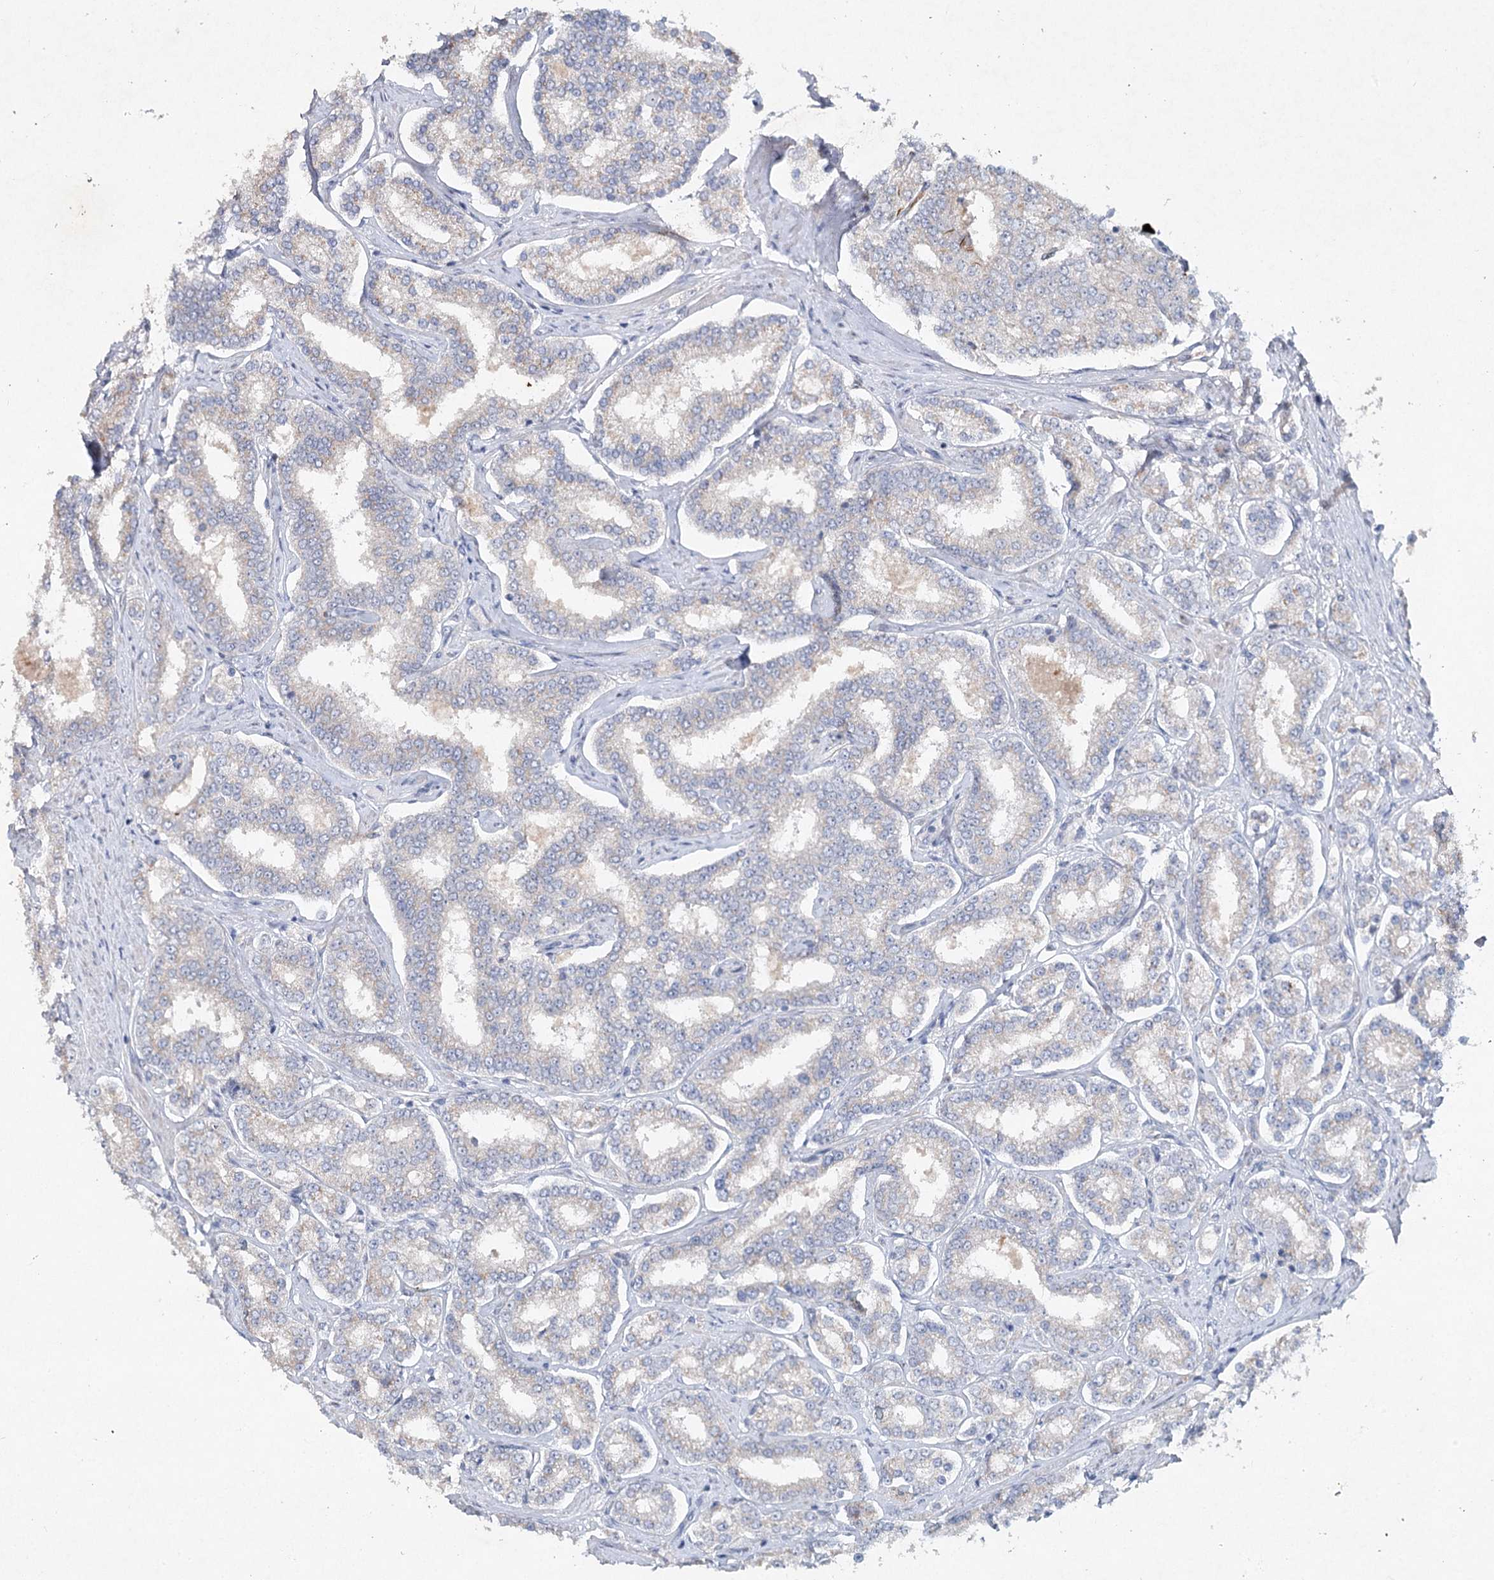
{"staining": {"intensity": "weak", "quantity": "<25%", "location": "cytoplasmic/membranous"}, "tissue": "prostate cancer", "cell_type": "Tumor cells", "image_type": "cancer", "snomed": [{"axis": "morphology", "description": "Normal tissue, NOS"}, {"axis": "morphology", "description": "Adenocarcinoma, High grade"}, {"axis": "topography", "description": "Prostate"}], "caption": "A micrograph of human high-grade adenocarcinoma (prostate) is negative for staining in tumor cells. Nuclei are stained in blue.", "gene": "RFX6", "patient": {"sex": "male", "age": 83}}